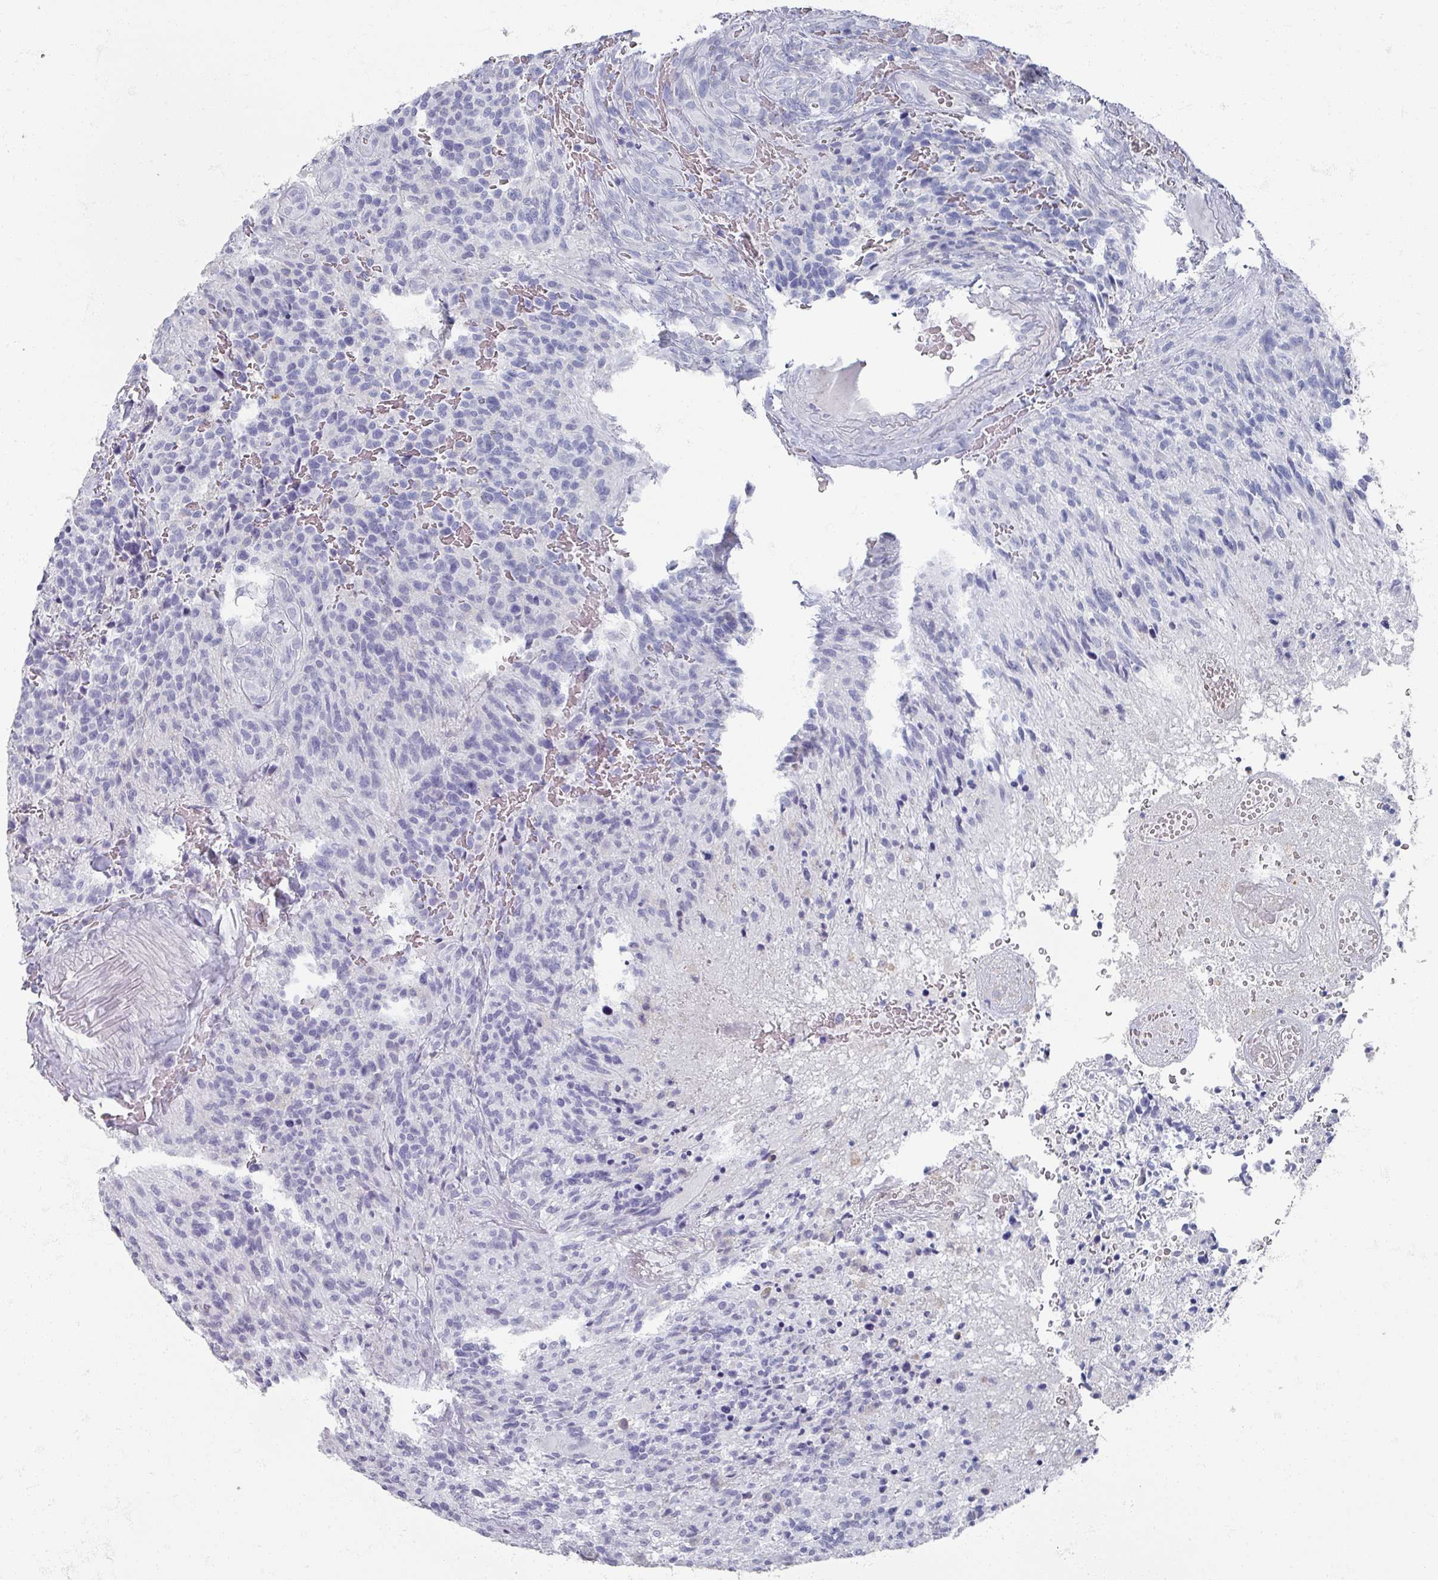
{"staining": {"intensity": "negative", "quantity": "none", "location": "none"}, "tissue": "glioma", "cell_type": "Tumor cells", "image_type": "cancer", "snomed": [{"axis": "morphology", "description": "Glioma, malignant, High grade"}, {"axis": "topography", "description": "Brain"}], "caption": "Glioma stained for a protein using immunohistochemistry (IHC) exhibits no expression tumor cells.", "gene": "OMG", "patient": {"sex": "male", "age": 36}}